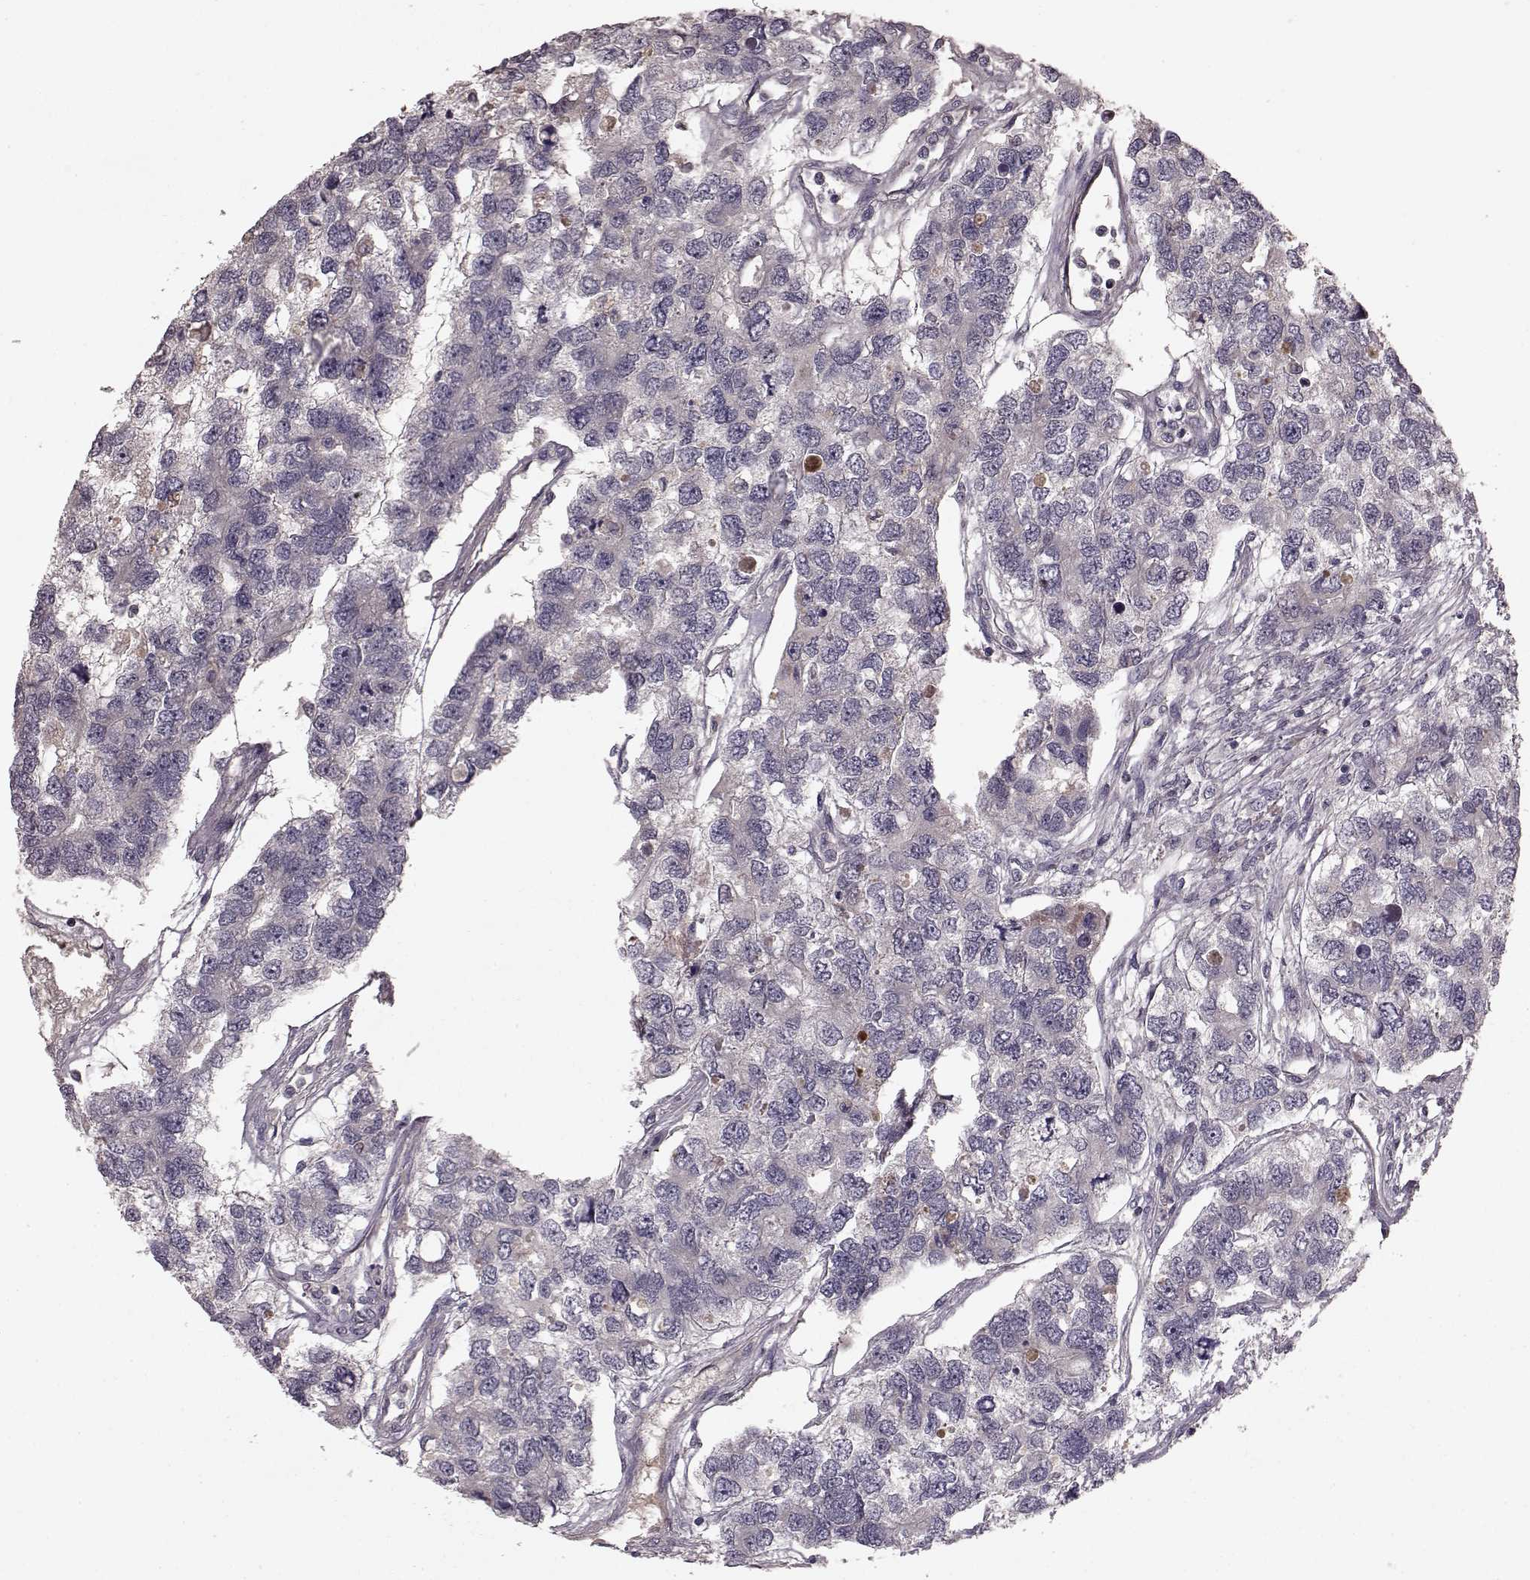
{"staining": {"intensity": "negative", "quantity": "none", "location": "none"}, "tissue": "testis cancer", "cell_type": "Tumor cells", "image_type": "cancer", "snomed": [{"axis": "morphology", "description": "Seminoma, NOS"}, {"axis": "topography", "description": "Testis"}], "caption": "DAB (3,3'-diaminobenzidine) immunohistochemical staining of human testis cancer demonstrates no significant staining in tumor cells.", "gene": "SLC22A18", "patient": {"sex": "male", "age": 52}}